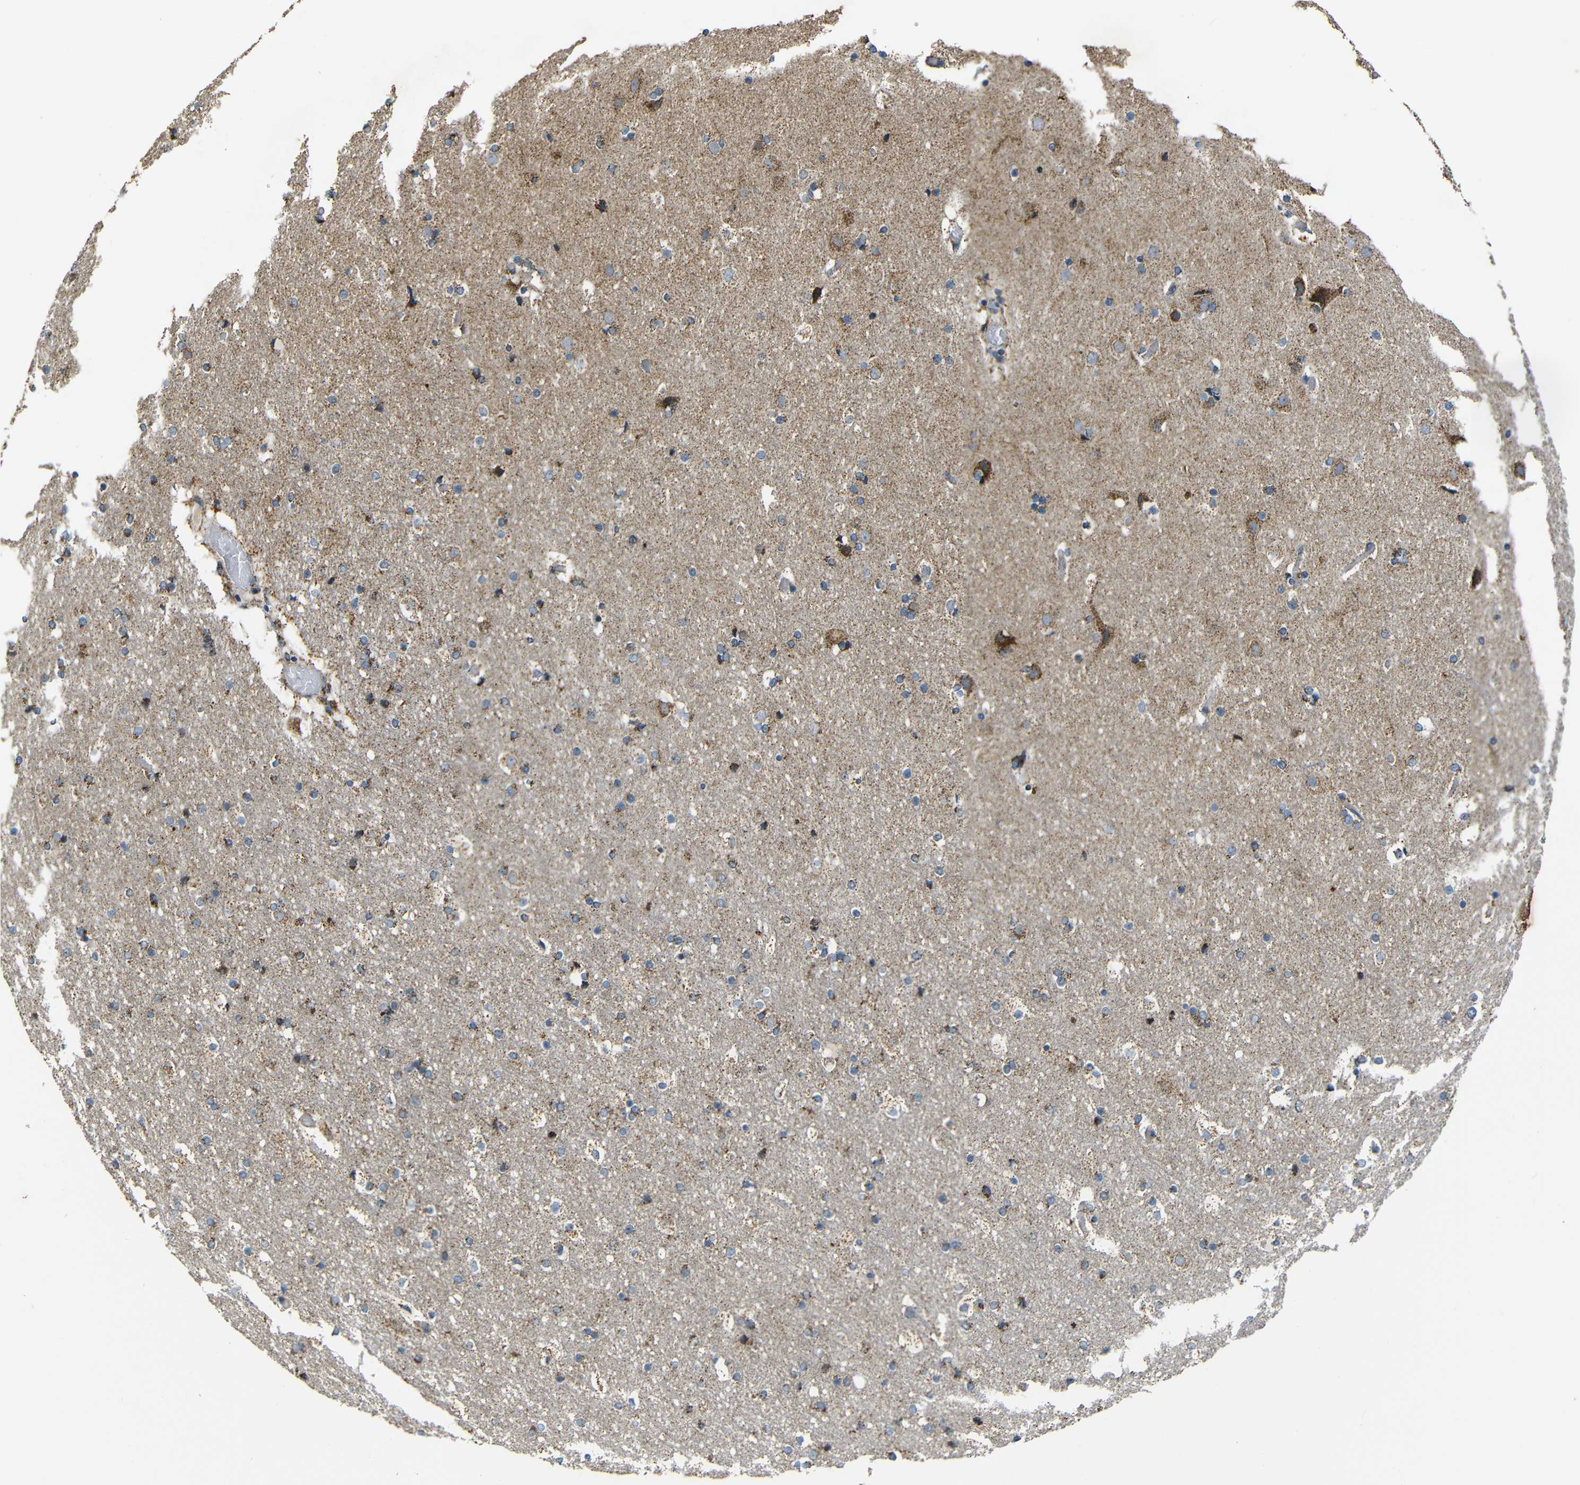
{"staining": {"intensity": "negative", "quantity": "none", "location": "none"}, "tissue": "cerebral cortex", "cell_type": "Endothelial cells", "image_type": "normal", "snomed": [{"axis": "morphology", "description": "Normal tissue, NOS"}, {"axis": "topography", "description": "Cerebral cortex"}], "caption": "Protein analysis of unremarkable cerebral cortex displays no significant staining in endothelial cells.", "gene": "NR3C2", "patient": {"sex": "male", "age": 57}}